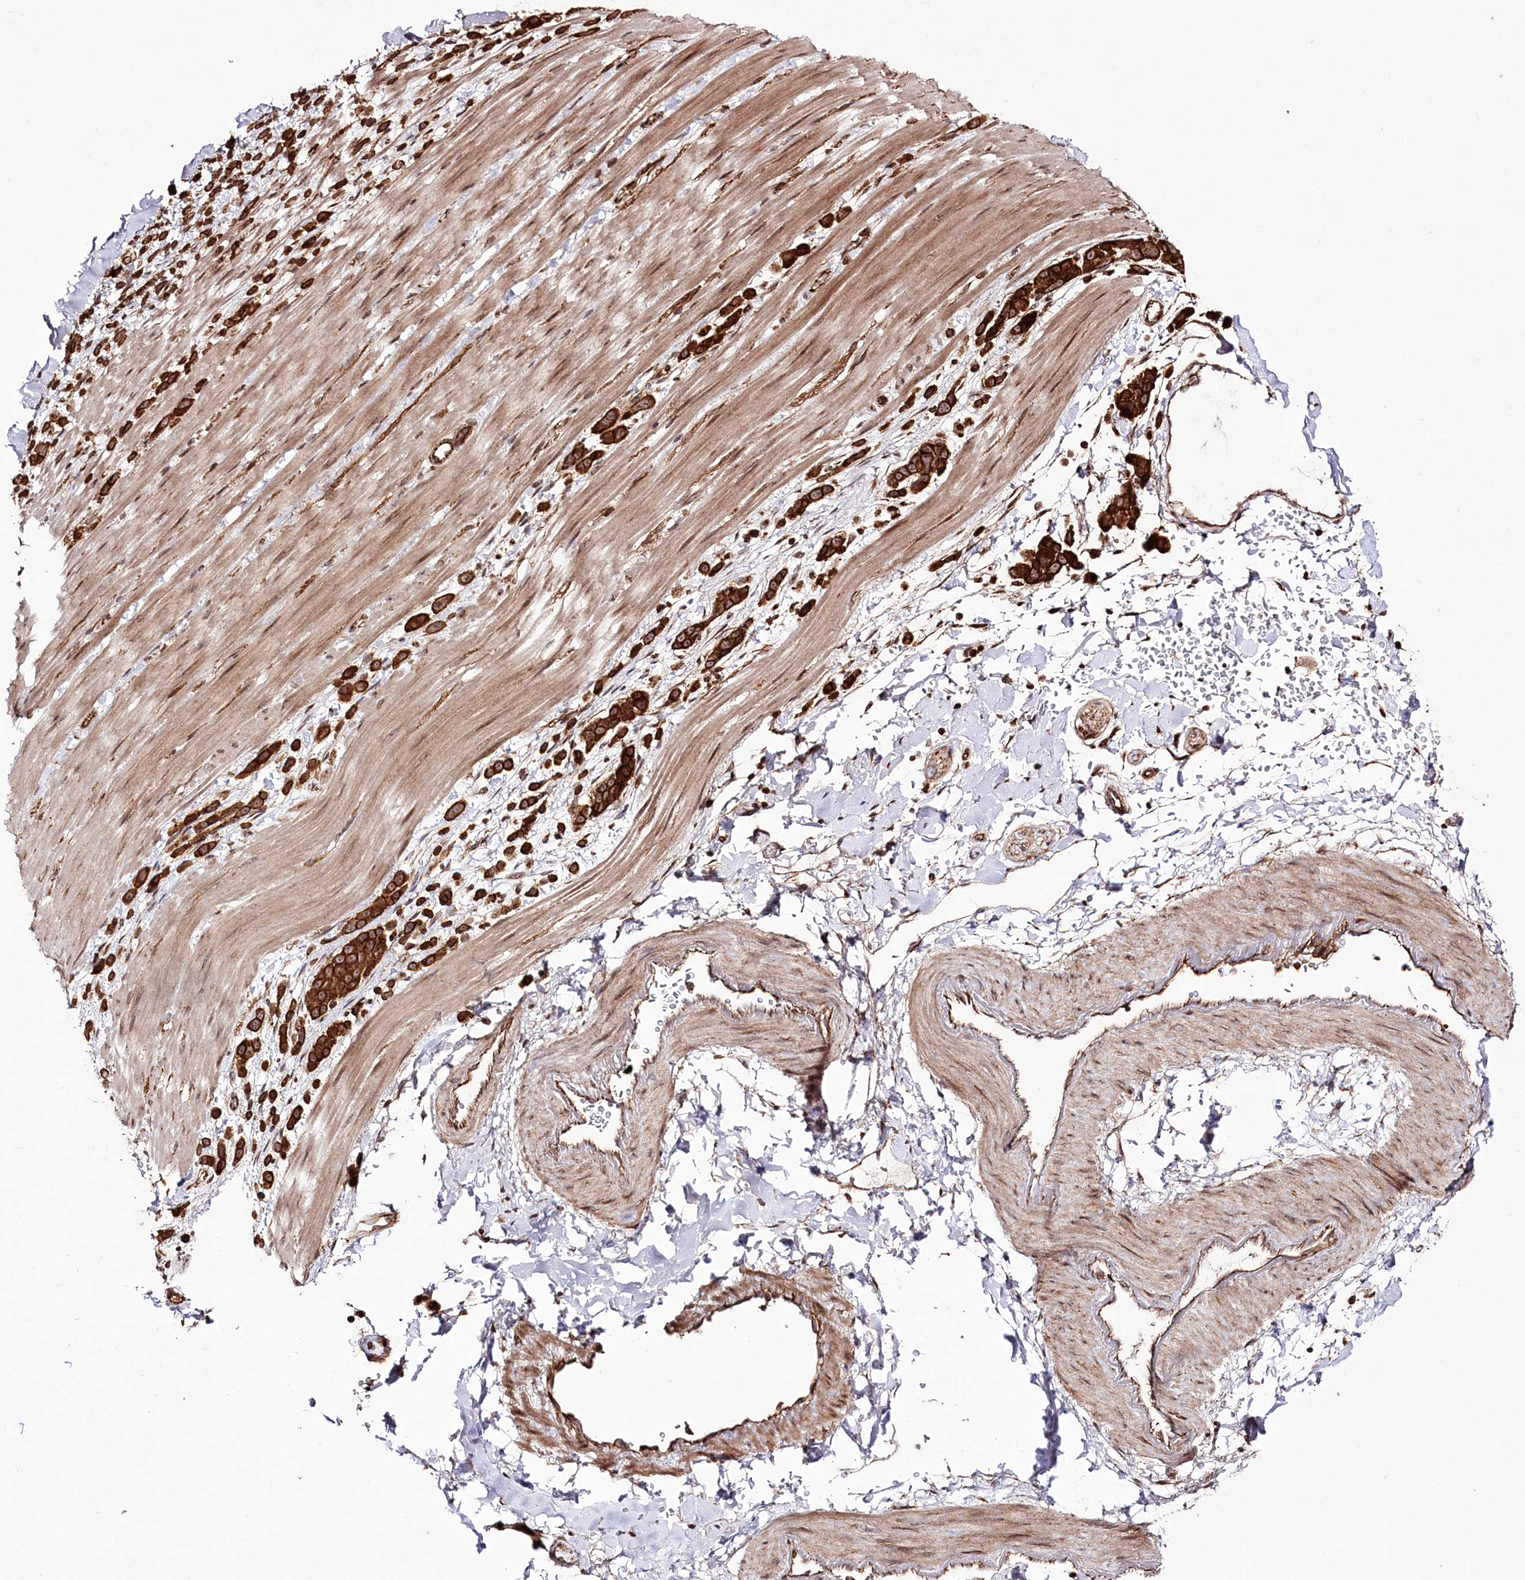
{"staining": {"intensity": "strong", "quantity": ">75%", "location": "cytoplasmic/membranous"}, "tissue": "pancreatic cancer", "cell_type": "Tumor cells", "image_type": "cancer", "snomed": [{"axis": "morphology", "description": "Normal tissue, NOS"}, {"axis": "morphology", "description": "Adenocarcinoma, NOS"}, {"axis": "topography", "description": "Pancreas"}], "caption": "An IHC image of neoplastic tissue is shown. Protein staining in brown labels strong cytoplasmic/membranous positivity in pancreatic cancer (adenocarcinoma) within tumor cells.", "gene": "DHX29", "patient": {"sex": "female", "age": 64}}